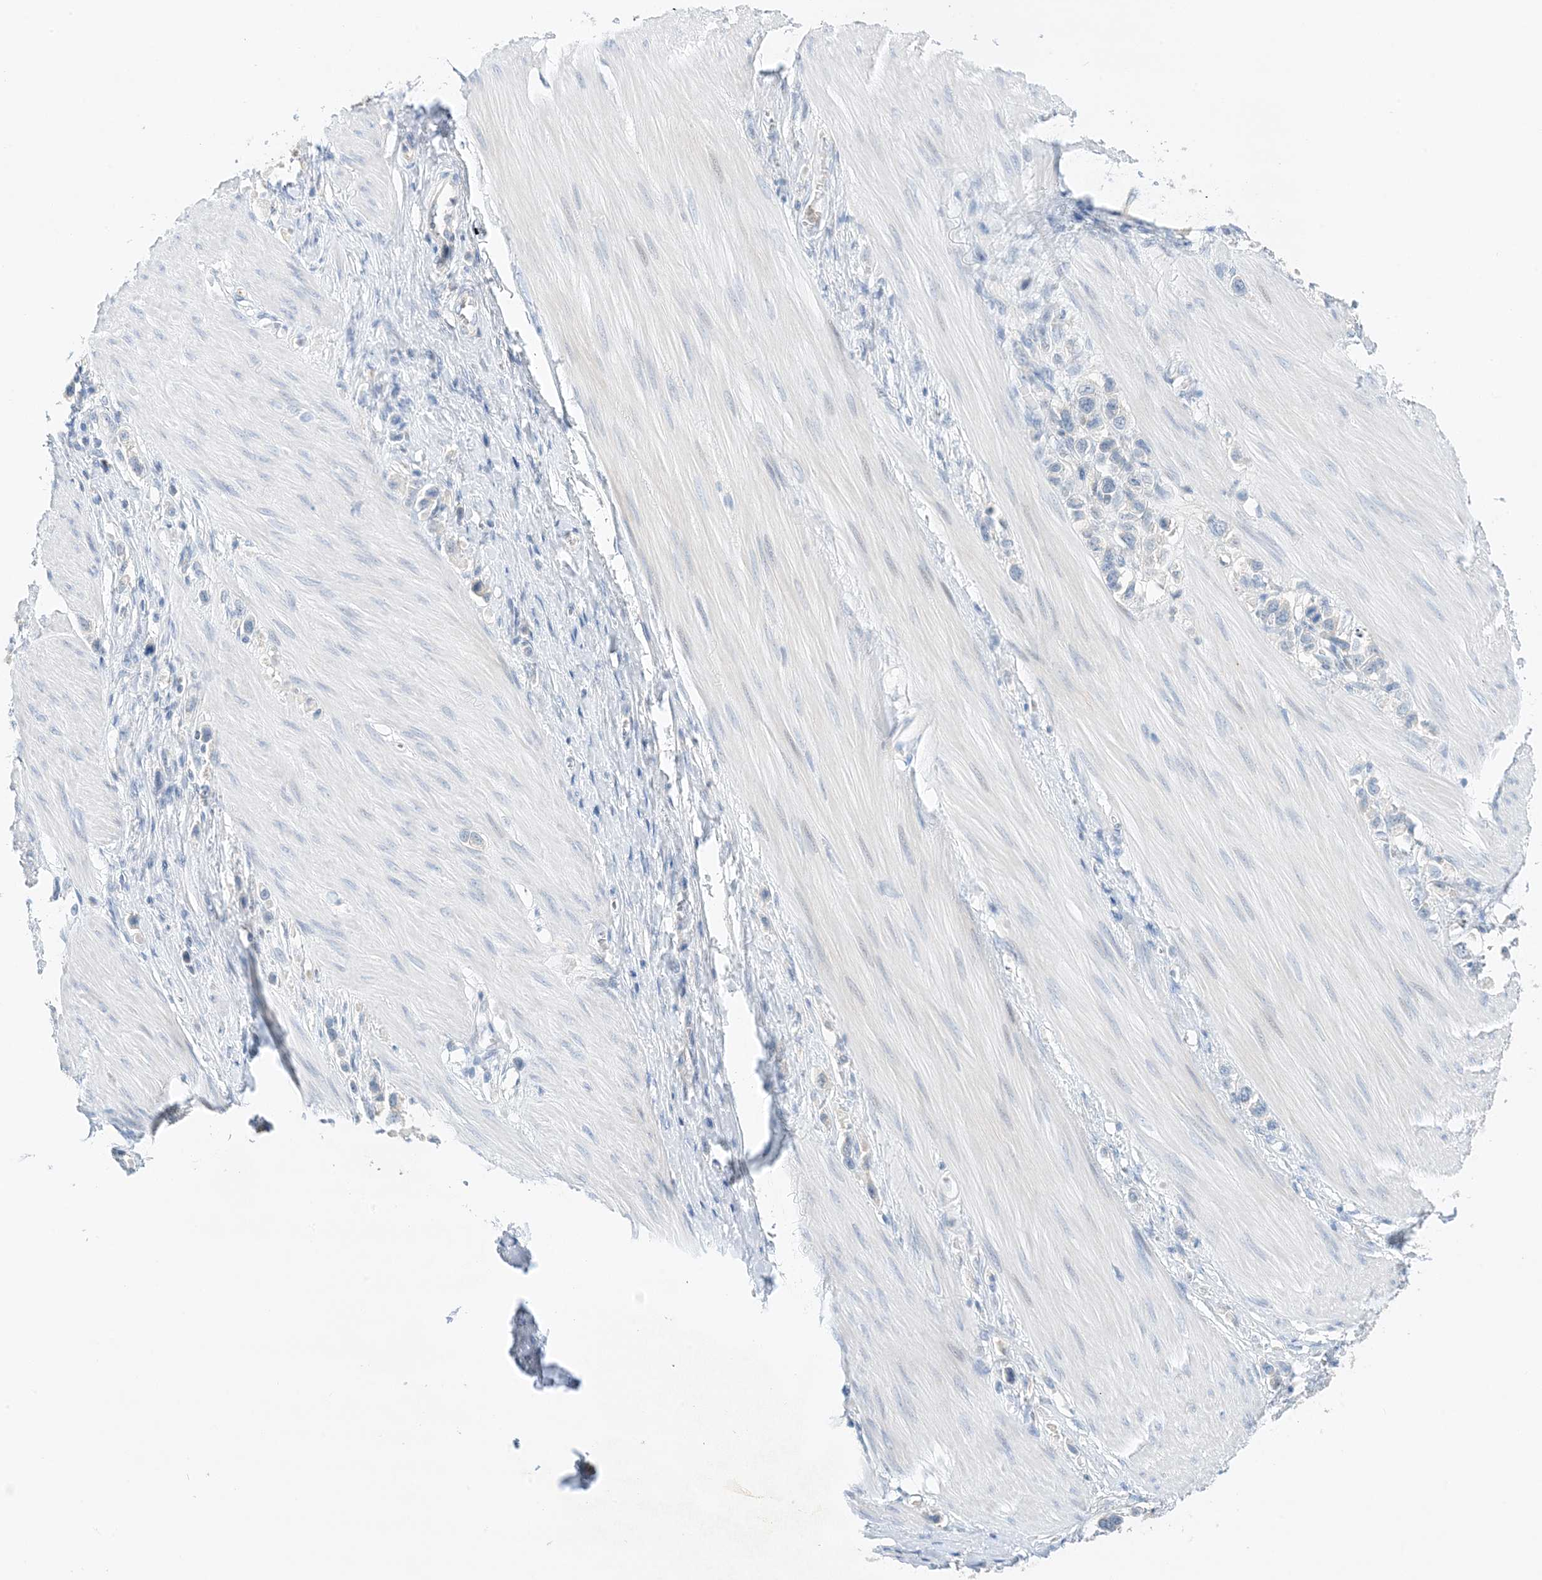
{"staining": {"intensity": "negative", "quantity": "none", "location": "none"}, "tissue": "stomach cancer", "cell_type": "Tumor cells", "image_type": "cancer", "snomed": [{"axis": "morphology", "description": "Adenocarcinoma, NOS"}, {"axis": "topography", "description": "Stomach"}], "caption": "Immunohistochemistry (IHC) of human stomach cancer (adenocarcinoma) reveals no expression in tumor cells. The staining was performed using DAB to visualize the protein expression in brown, while the nuclei were stained in blue with hematoxylin (Magnification: 20x).", "gene": "KIFBP", "patient": {"sex": "female", "age": 65}}